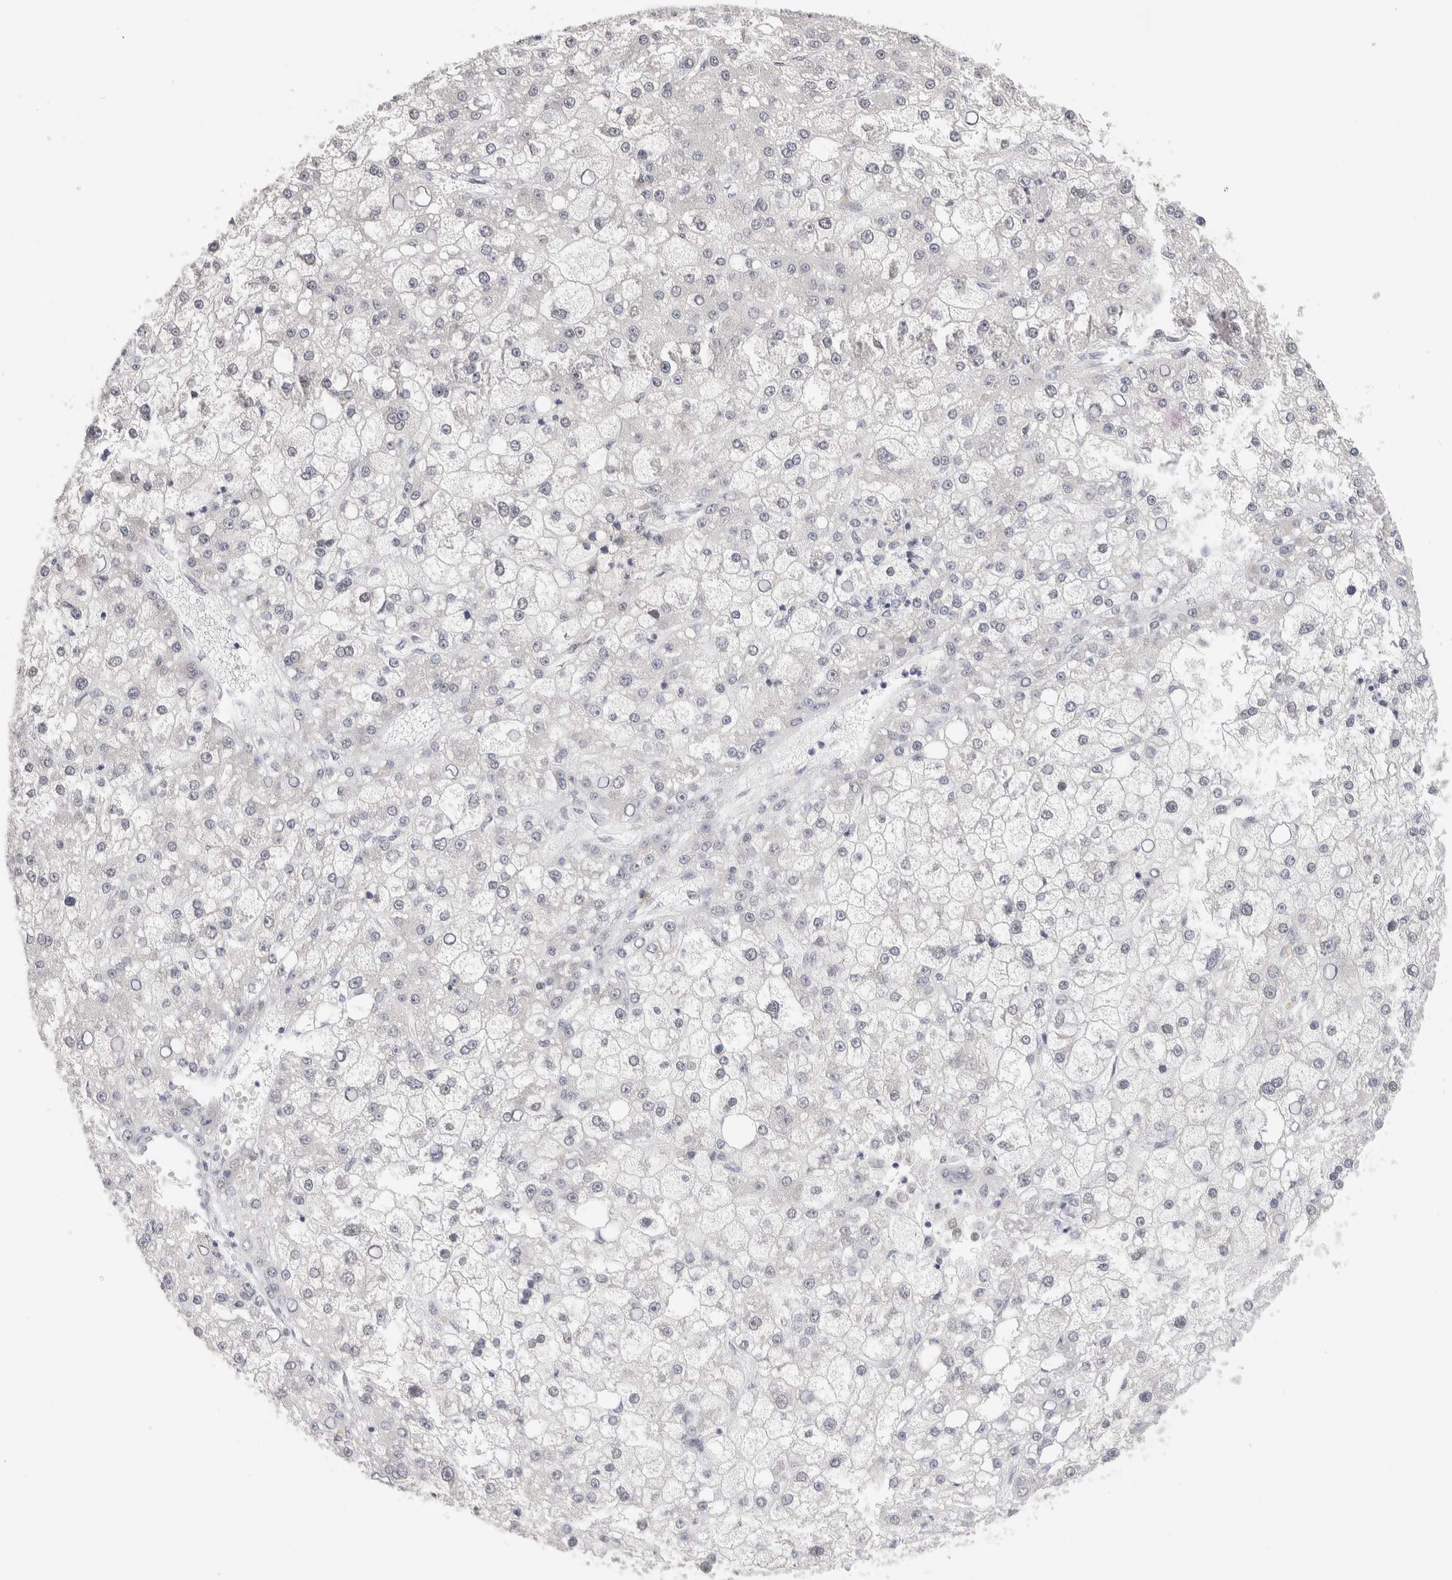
{"staining": {"intensity": "negative", "quantity": "none", "location": "none"}, "tissue": "liver cancer", "cell_type": "Tumor cells", "image_type": "cancer", "snomed": [{"axis": "morphology", "description": "Carcinoma, Hepatocellular, NOS"}, {"axis": "topography", "description": "Liver"}], "caption": "A photomicrograph of human liver cancer is negative for staining in tumor cells.", "gene": "HDLBP", "patient": {"sex": "male", "age": 67}}